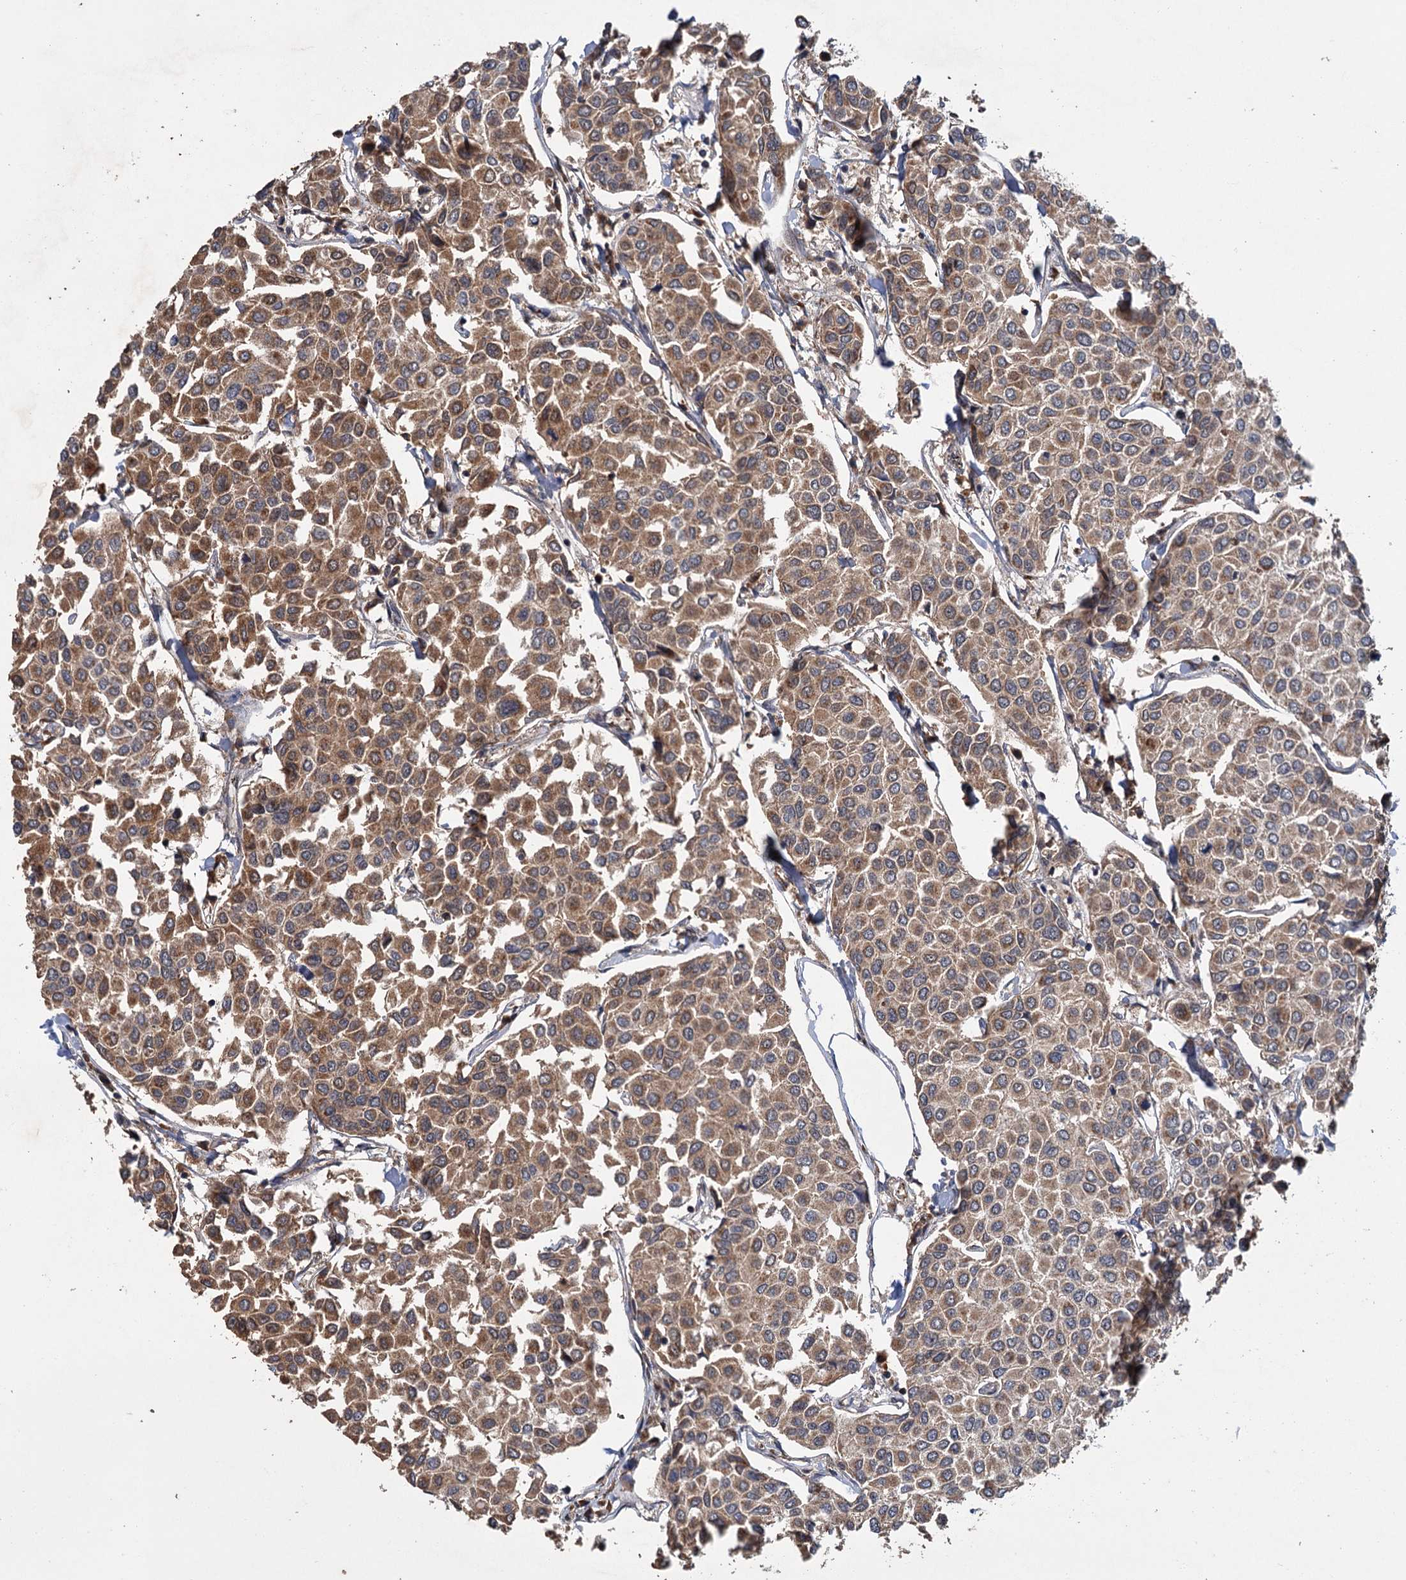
{"staining": {"intensity": "moderate", "quantity": ">75%", "location": "cytoplasmic/membranous"}, "tissue": "breast cancer", "cell_type": "Tumor cells", "image_type": "cancer", "snomed": [{"axis": "morphology", "description": "Duct carcinoma"}, {"axis": "topography", "description": "Breast"}], "caption": "IHC of breast cancer (invasive ductal carcinoma) shows medium levels of moderate cytoplasmic/membranous staining in about >75% of tumor cells.", "gene": "KANSL2", "patient": {"sex": "female", "age": 55}}